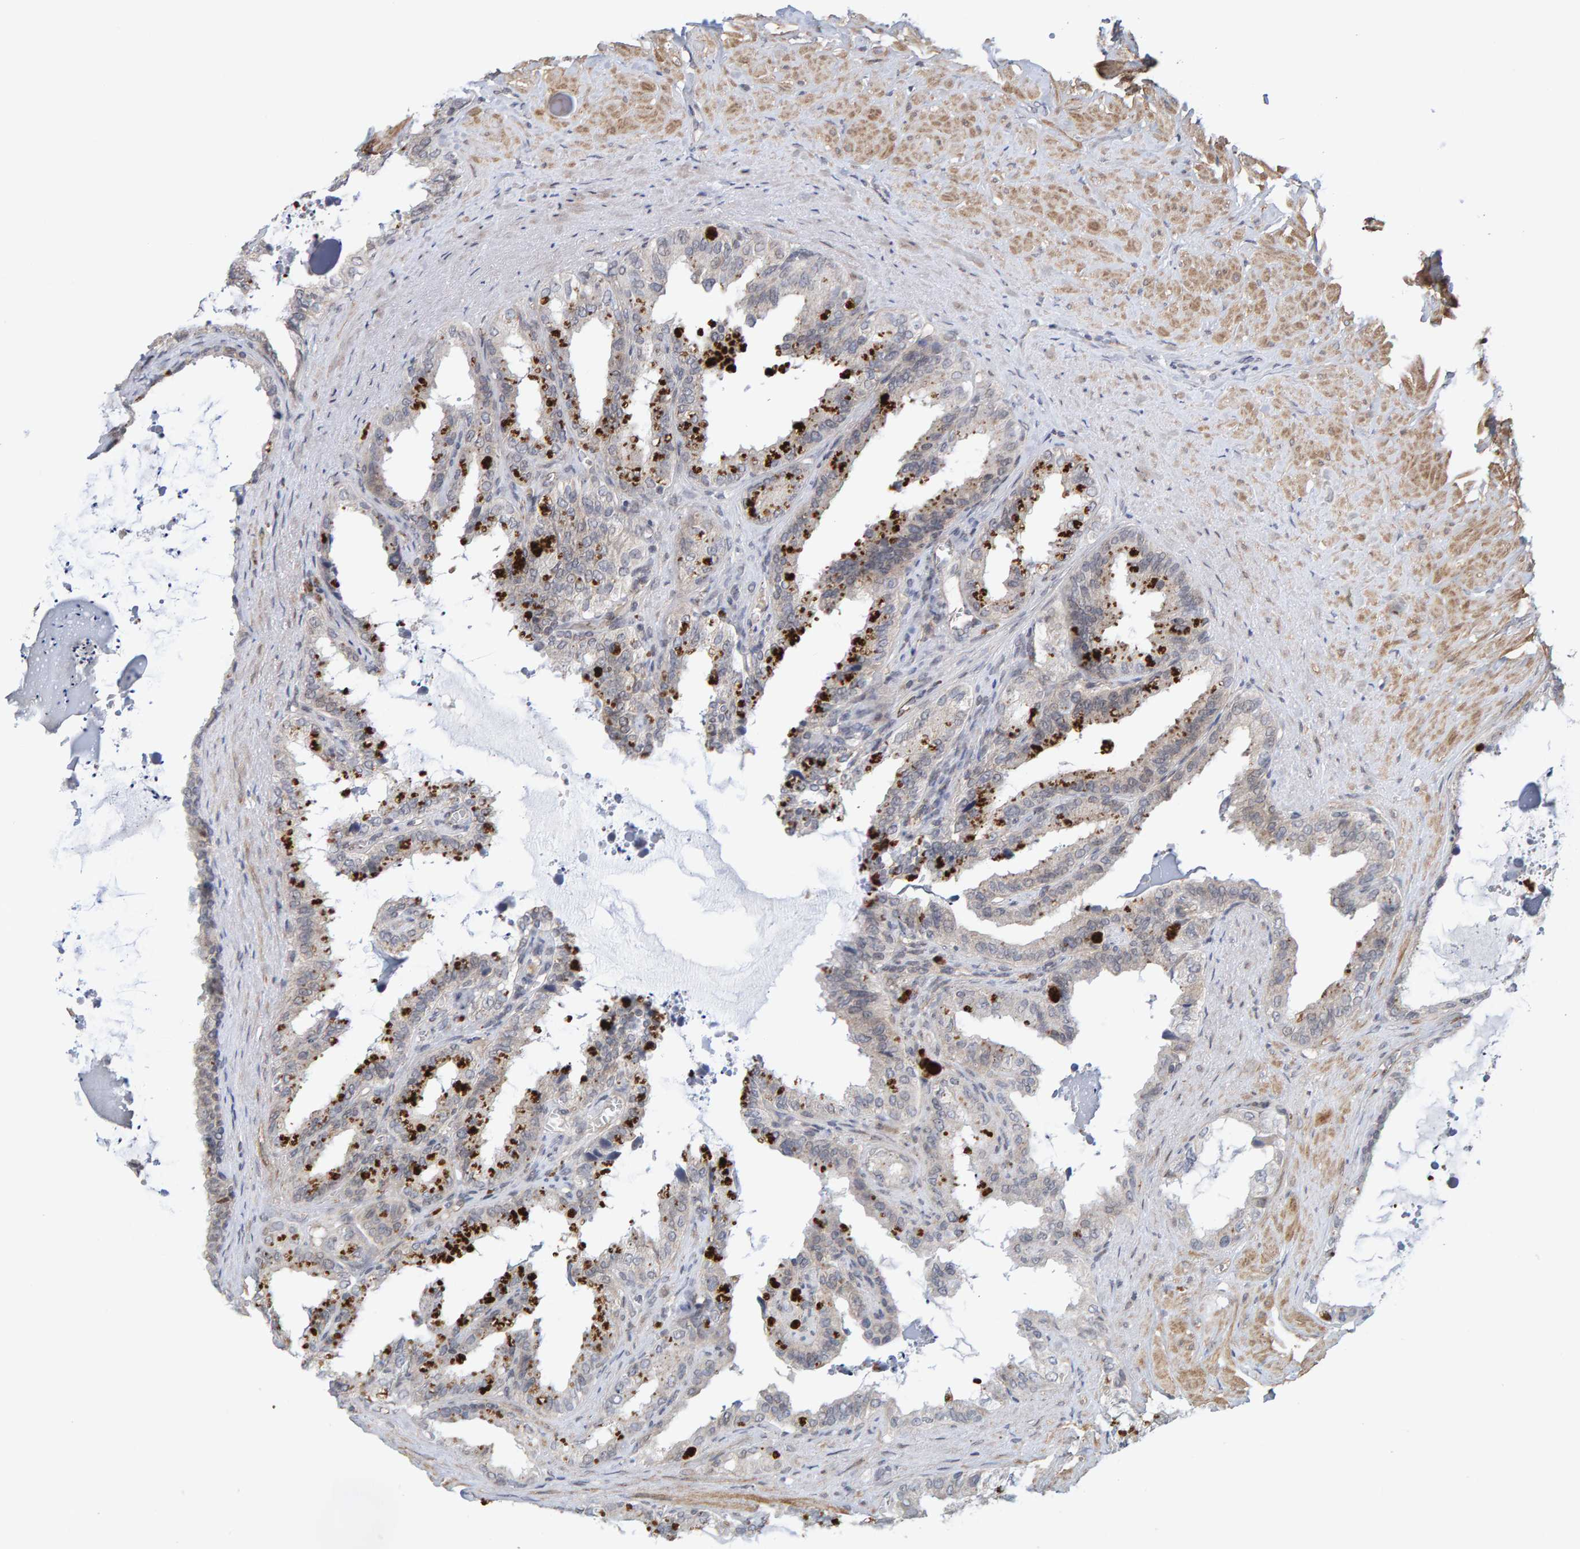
{"staining": {"intensity": "negative", "quantity": "none", "location": "none"}, "tissue": "seminal vesicle", "cell_type": "Glandular cells", "image_type": "normal", "snomed": [{"axis": "morphology", "description": "Normal tissue, NOS"}, {"axis": "topography", "description": "Seminal veicle"}], "caption": "The image shows no significant positivity in glandular cells of seminal vesicle. (DAB IHC visualized using brightfield microscopy, high magnification).", "gene": "CDH2", "patient": {"sex": "male", "age": 64}}